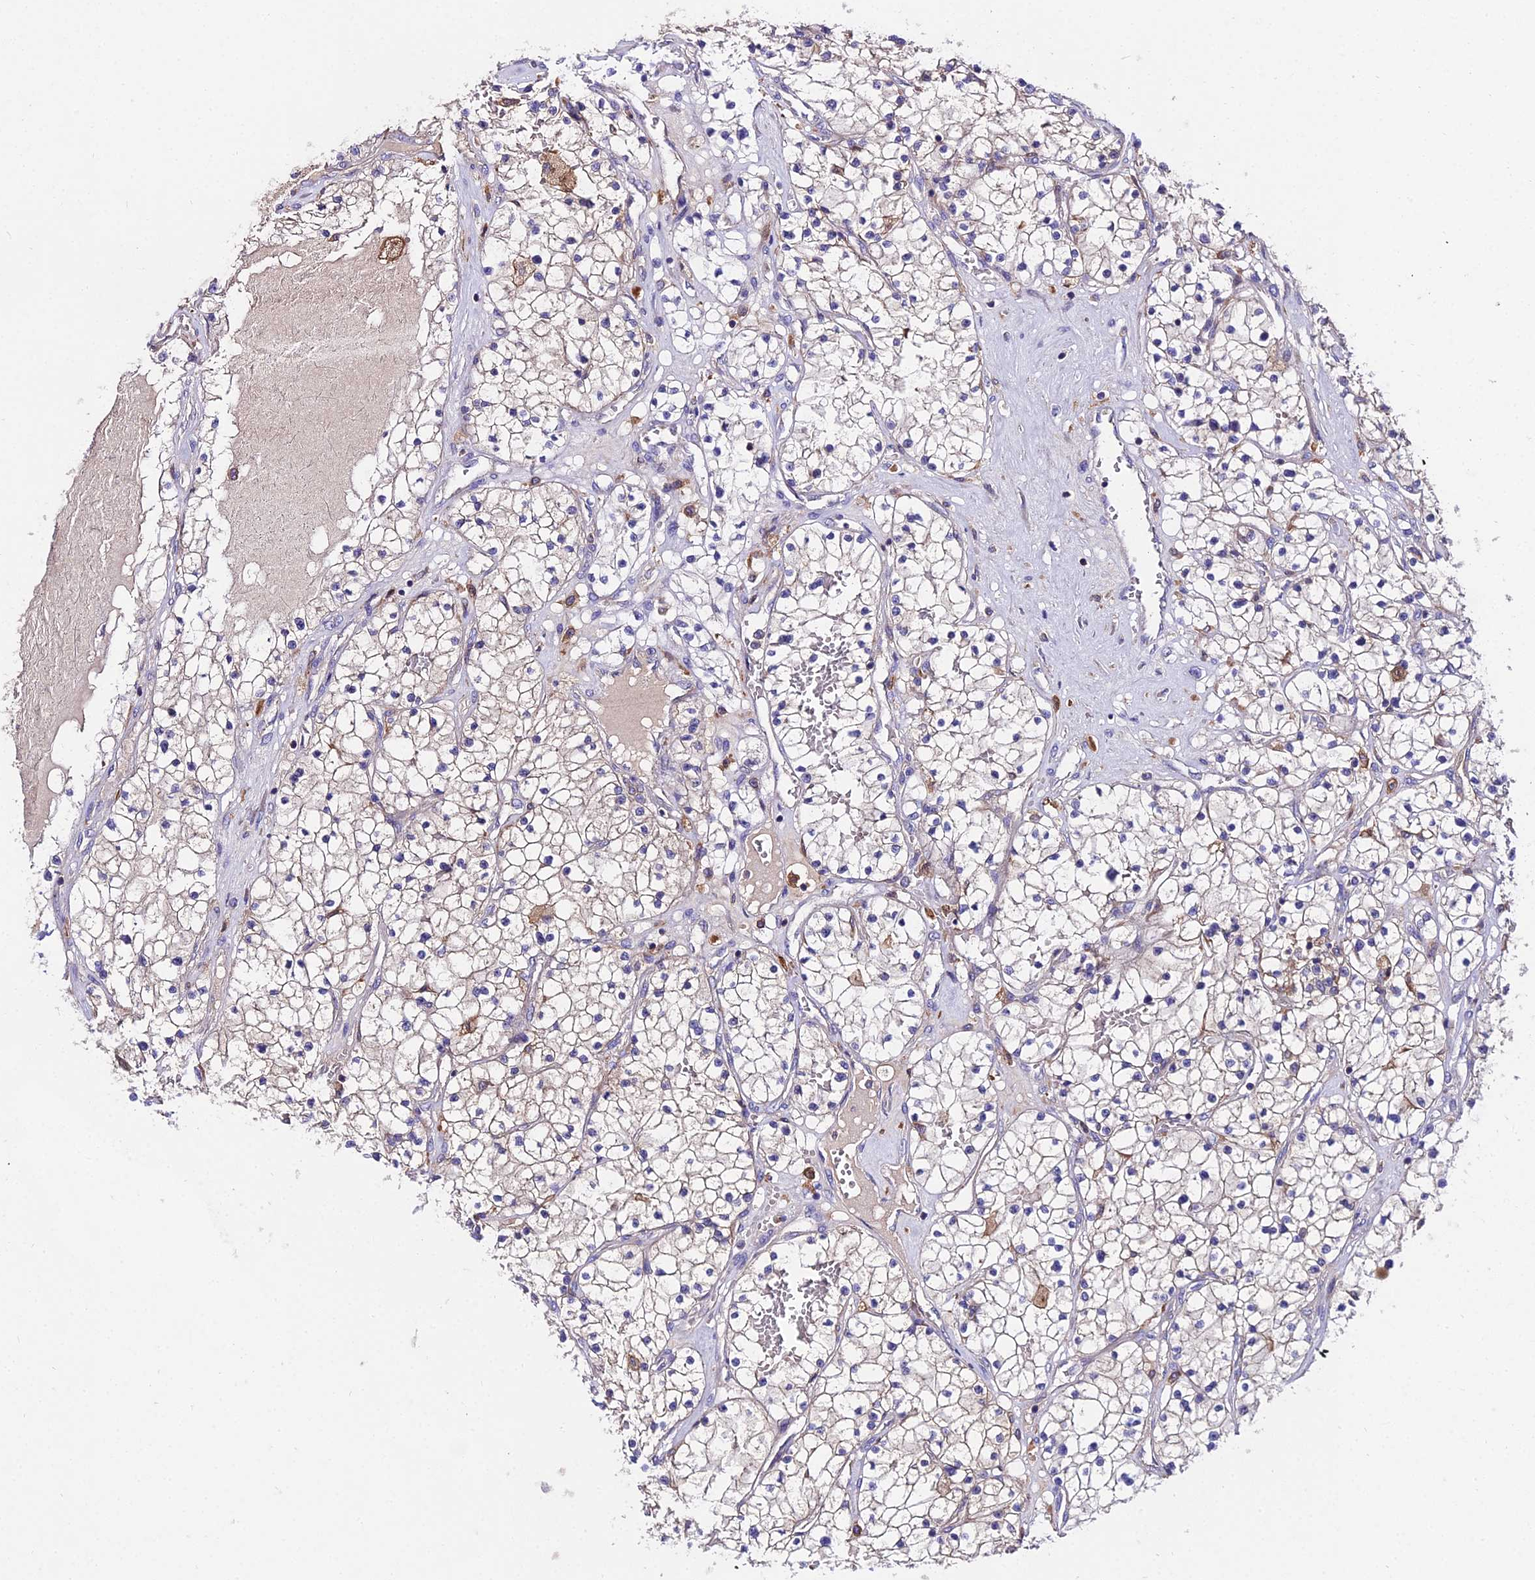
{"staining": {"intensity": "weak", "quantity": "<25%", "location": "cytoplasmic/membranous"}, "tissue": "renal cancer", "cell_type": "Tumor cells", "image_type": "cancer", "snomed": [{"axis": "morphology", "description": "Normal tissue, NOS"}, {"axis": "morphology", "description": "Adenocarcinoma, NOS"}, {"axis": "topography", "description": "Kidney"}], "caption": "Immunohistochemistry image of neoplastic tissue: renal cancer stained with DAB reveals no significant protein expression in tumor cells. The staining is performed using DAB brown chromogen with nuclei counter-stained in using hematoxylin.", "gene": "C2orf69", "patient": {"sex": "male", "age": 68}}